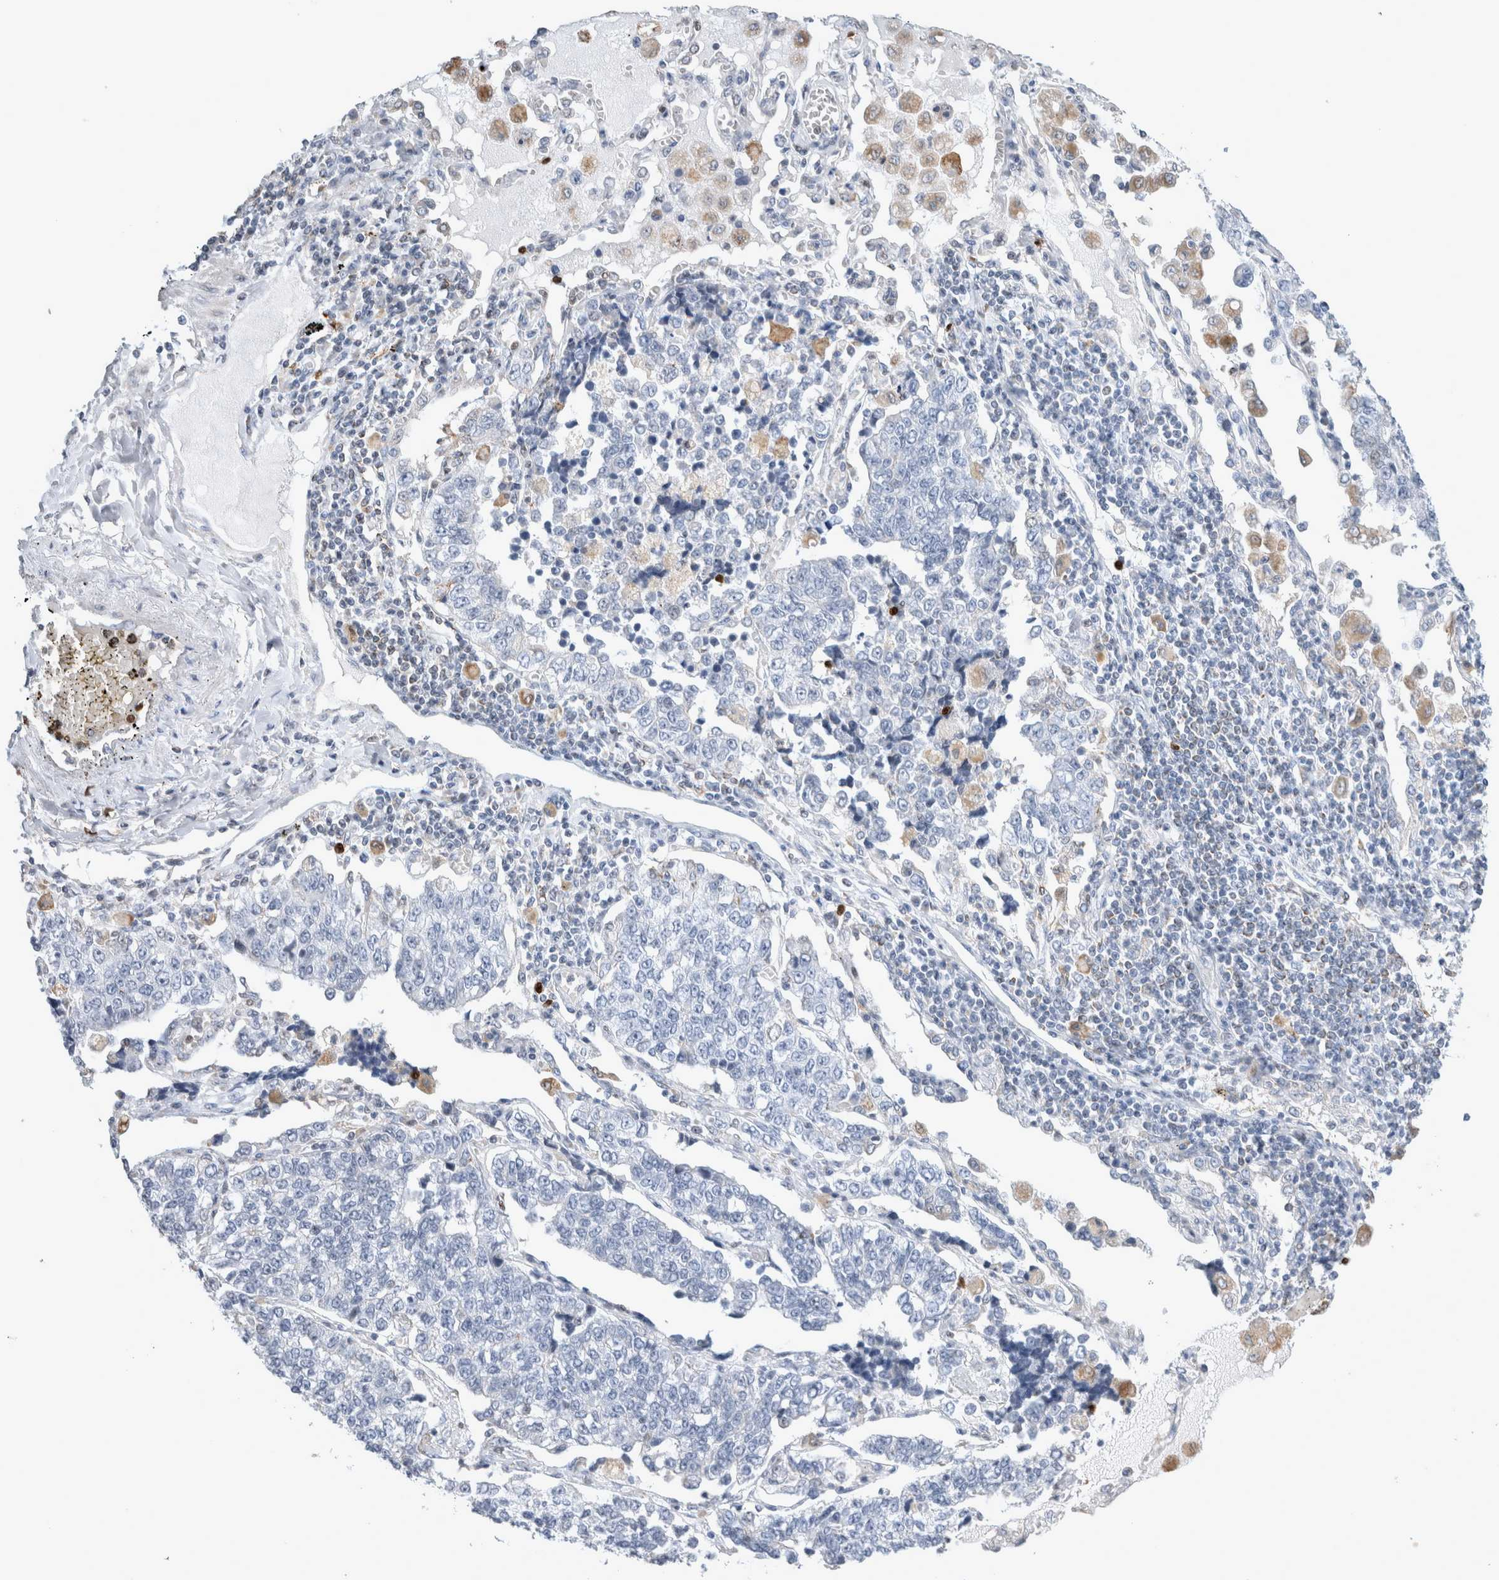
{"staining": {"intensity": "negative", "quantity": "none", "location": "none"}, "tissue": "lung cancer", "cell_type": "Tumor cells", "image_type": "cancer", "snomed": [{"axis": "morphology", "description": "Adenocarcinoma, NOS"}, {"axis": "topography", "description": "Lung"}], "caption": "A high-resolution photomicrograph shows IHC staining of adenocarcinoma (lung), which reveals no significant staining in tumor cells.", "gene": "AGMAT", "patient": {"sex": "male", "age": 49}}